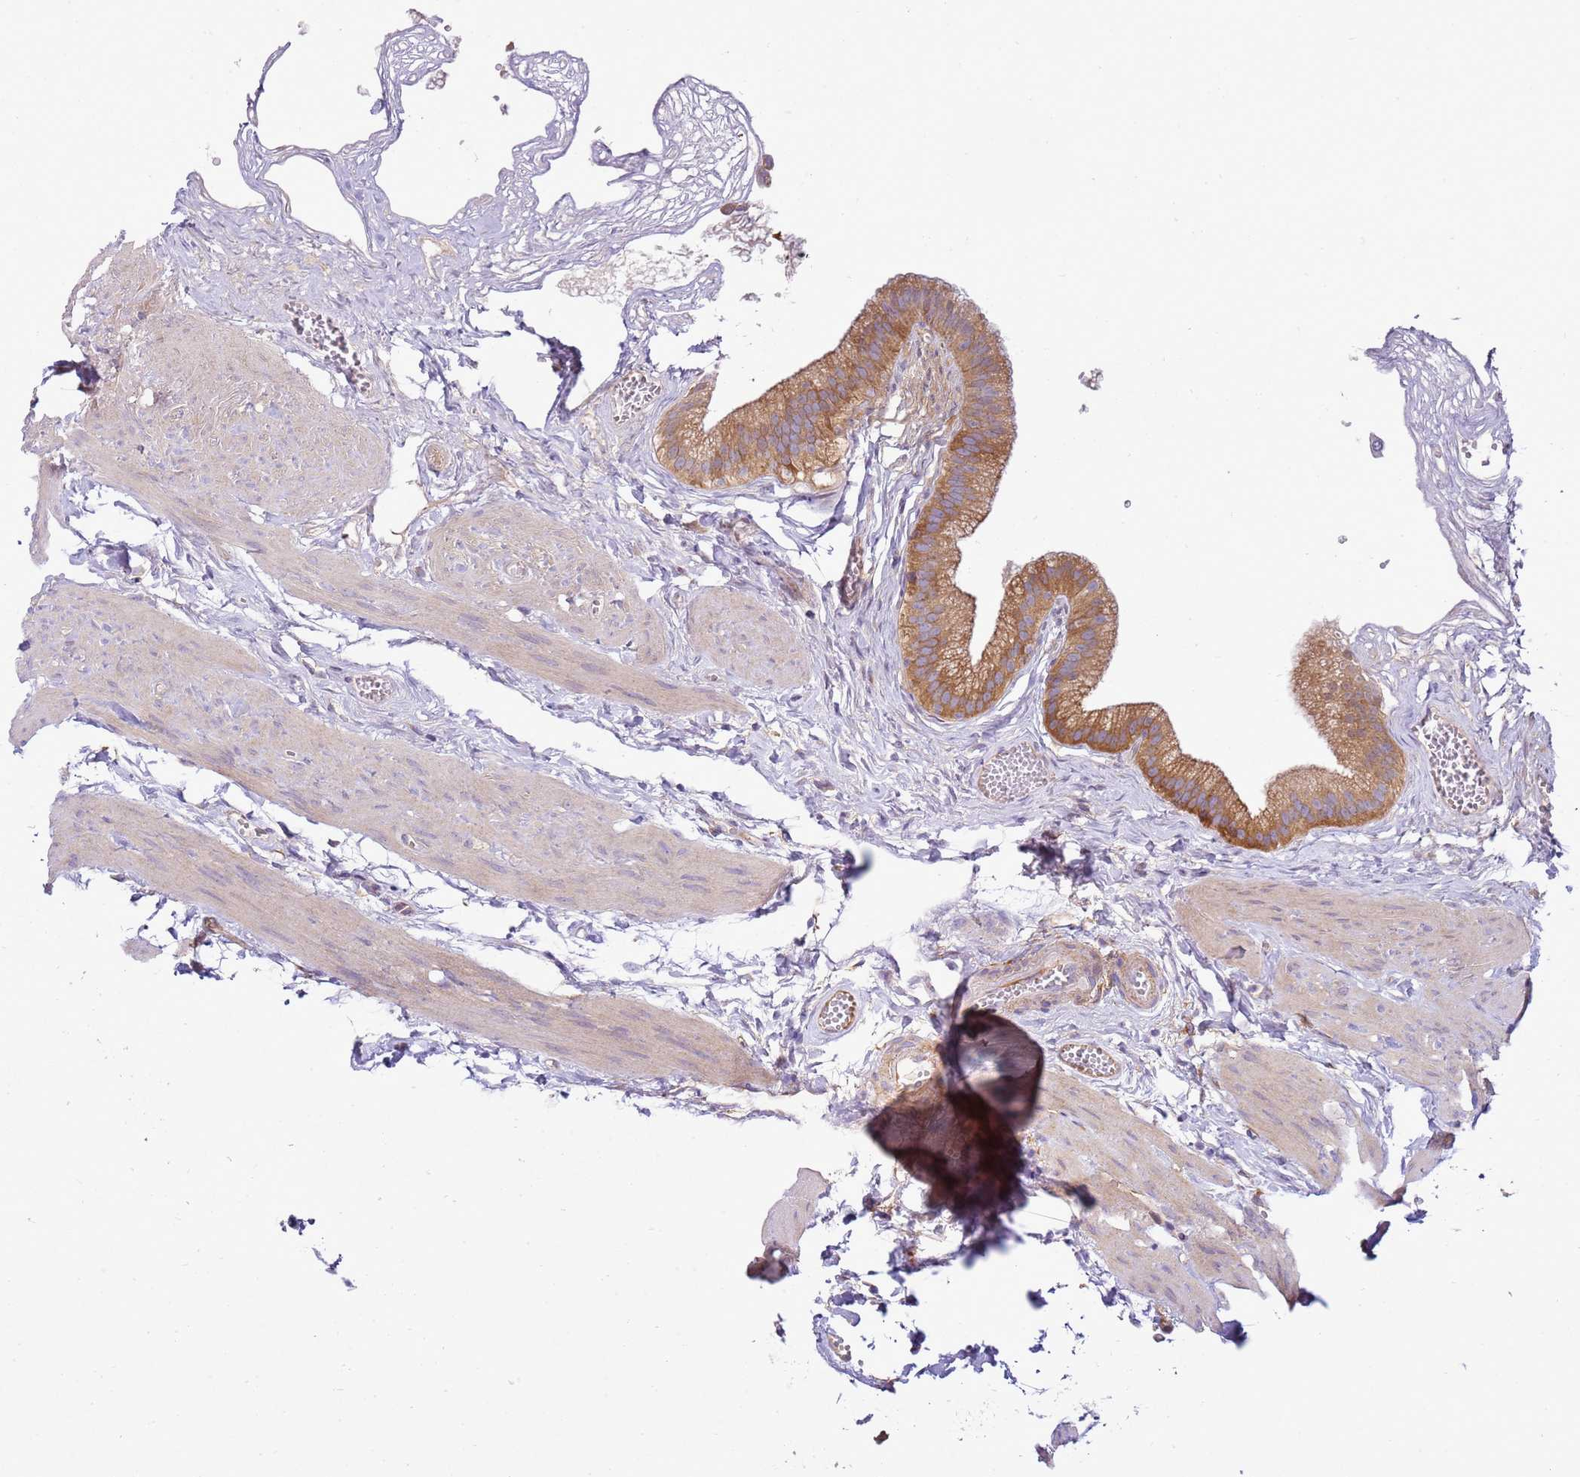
{"staining": {"intensity": "moderate", "quantity": ">75%", "location": "cytoplasmic/membranous"}, "tissue": "gallbladder", "cell_type": "Glandular cells", "image_type": "normal", "snomed": [{"axis": "morphology", "description": "Normal tissue, NOS"}, {"axis": "topography", "description": "Gallbladder"}], "caption": "DAB immunohistochemical staining of unremarkable human gallbladder demonstrates moderate cytoplasmic/membranous protein staining in approximately >75% of glandular cells. The staining was performed using DAB (3,3'-diaminobenzidine) to visualize the protein expression in brown, while the nuclei were stained in blue with hematoxylin (Magnification: 20x).", "gene": "SNX21", "patient": {"sex": "female", "age": 54}}